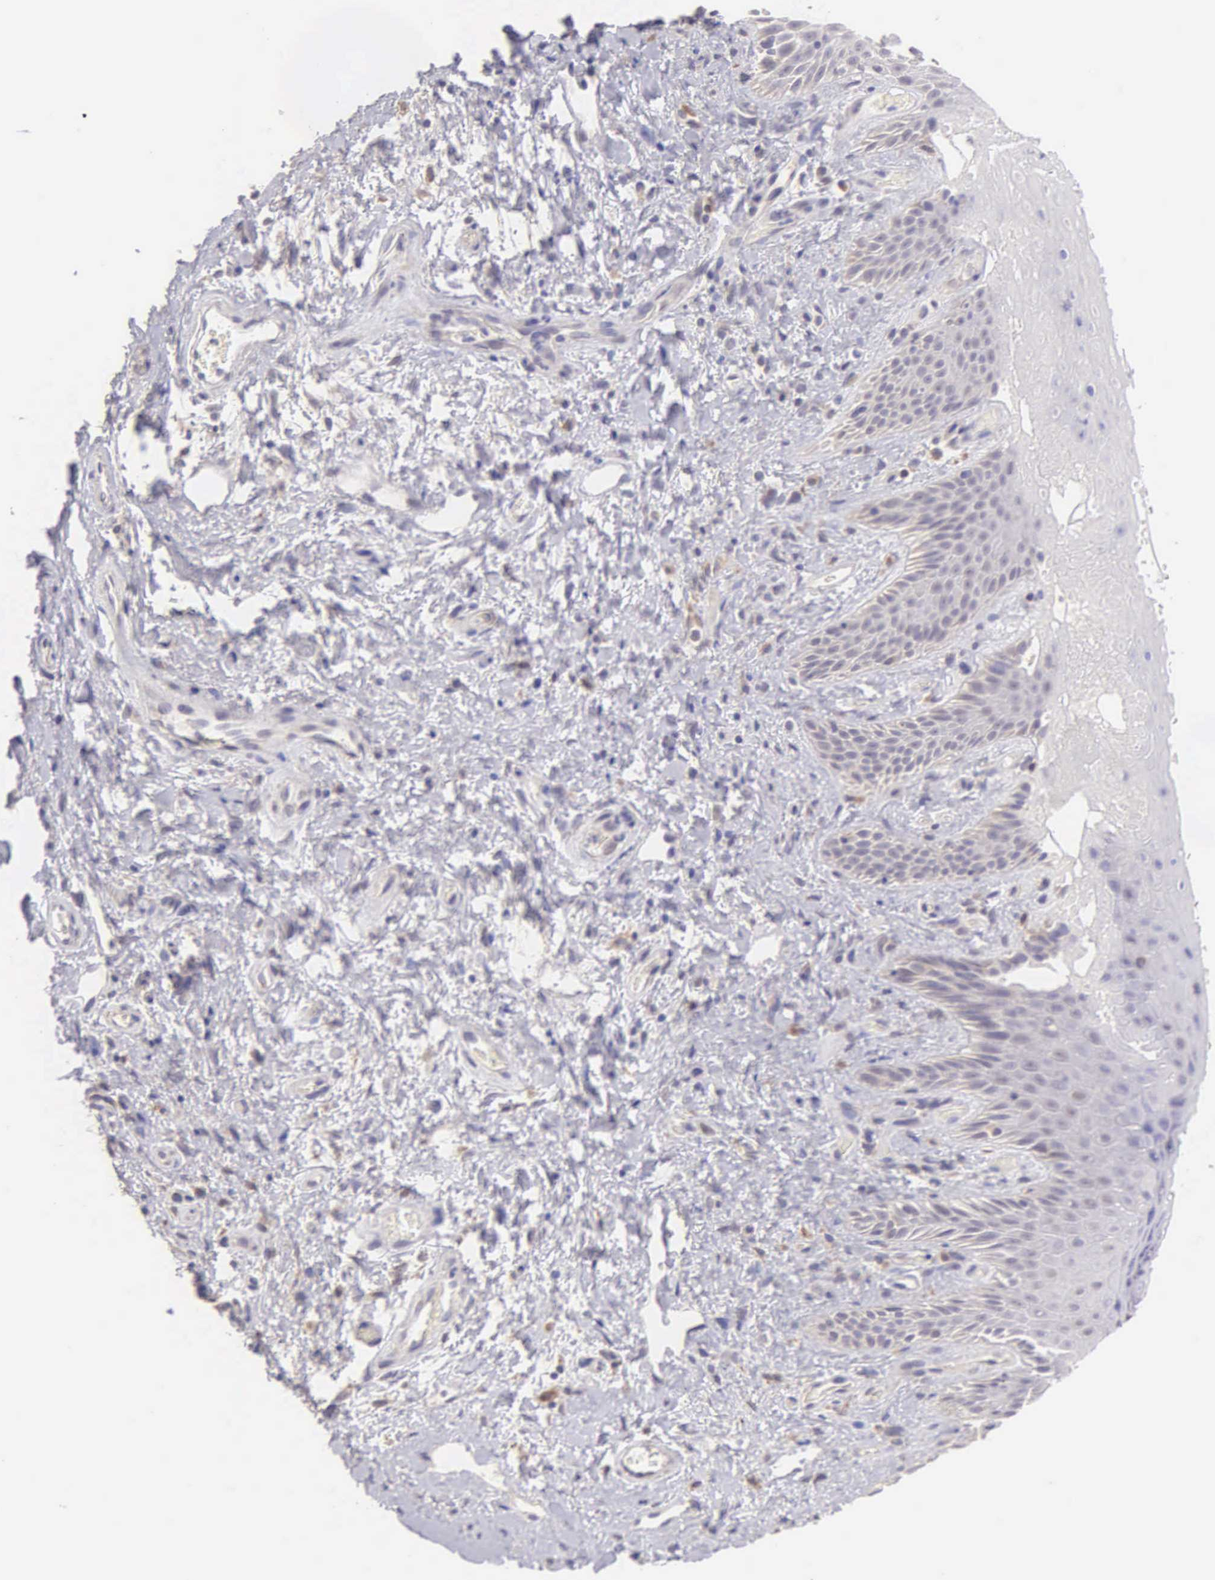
{"staining": {"intensity": "weak", "quantity": "<25%", "location": "cytoplasmic/membranous"}, "tissue": "skin", "cell_type": "Epidermal cells", "image_type": "normal", "snomed": [{"axis": "morphology", "description": "Normal tissue, NOS"}, {"axis": "topography", "description": "Anal"}], "caption": "Epidermal cells show no significant protein positivity in unremarkable skin. (Brightfield microscopy of DAB (3,3'-diaminobenzidine) immunohistochemistry at high magnification).", "gene": "ESR1", "patient": {"sex": "male", "age": 78}}